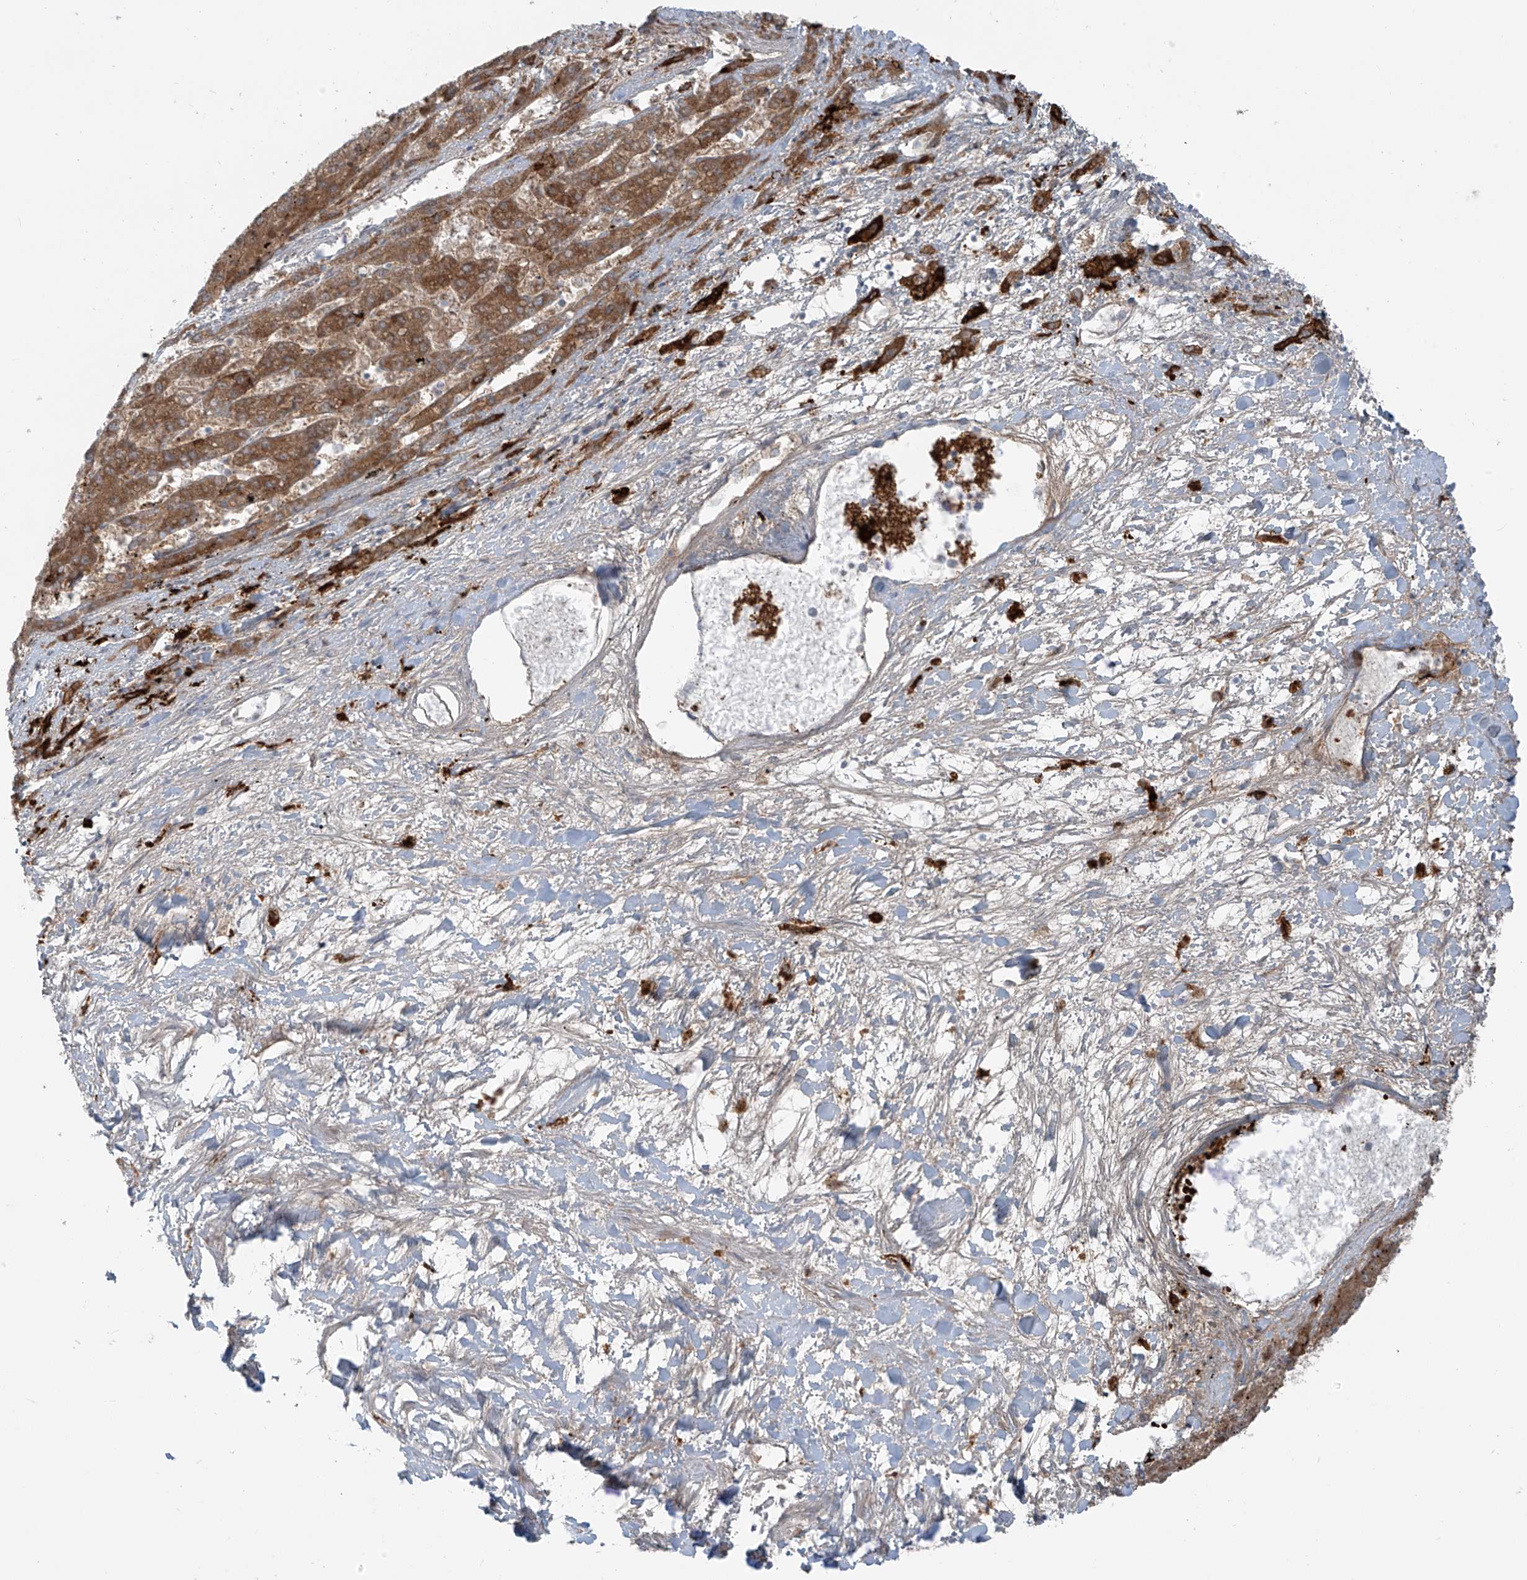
{"staining": {"intensity": "strong", "quantity": "25%-75%", "location": "cytoplasmic/membranous"}, "tissue": "liver cancer", "cell_type": "Tumor cells", "image_type": "cancer", "snomed": [{"axis": "morphology", "description": "Carcinoma, Hepatocellular, NOS"}, {"axis": "topography", "description": "Liver"}], "caption": "Liver cancer (hepatocellular carcinoma) tissue displays strong cytoplasmic/membranous positivity in about 25%-75% of tumor cells, visualized by immunohistochemistry.", "gene": "LZTS3", "patient": {"sex": "female", "age": 73}}